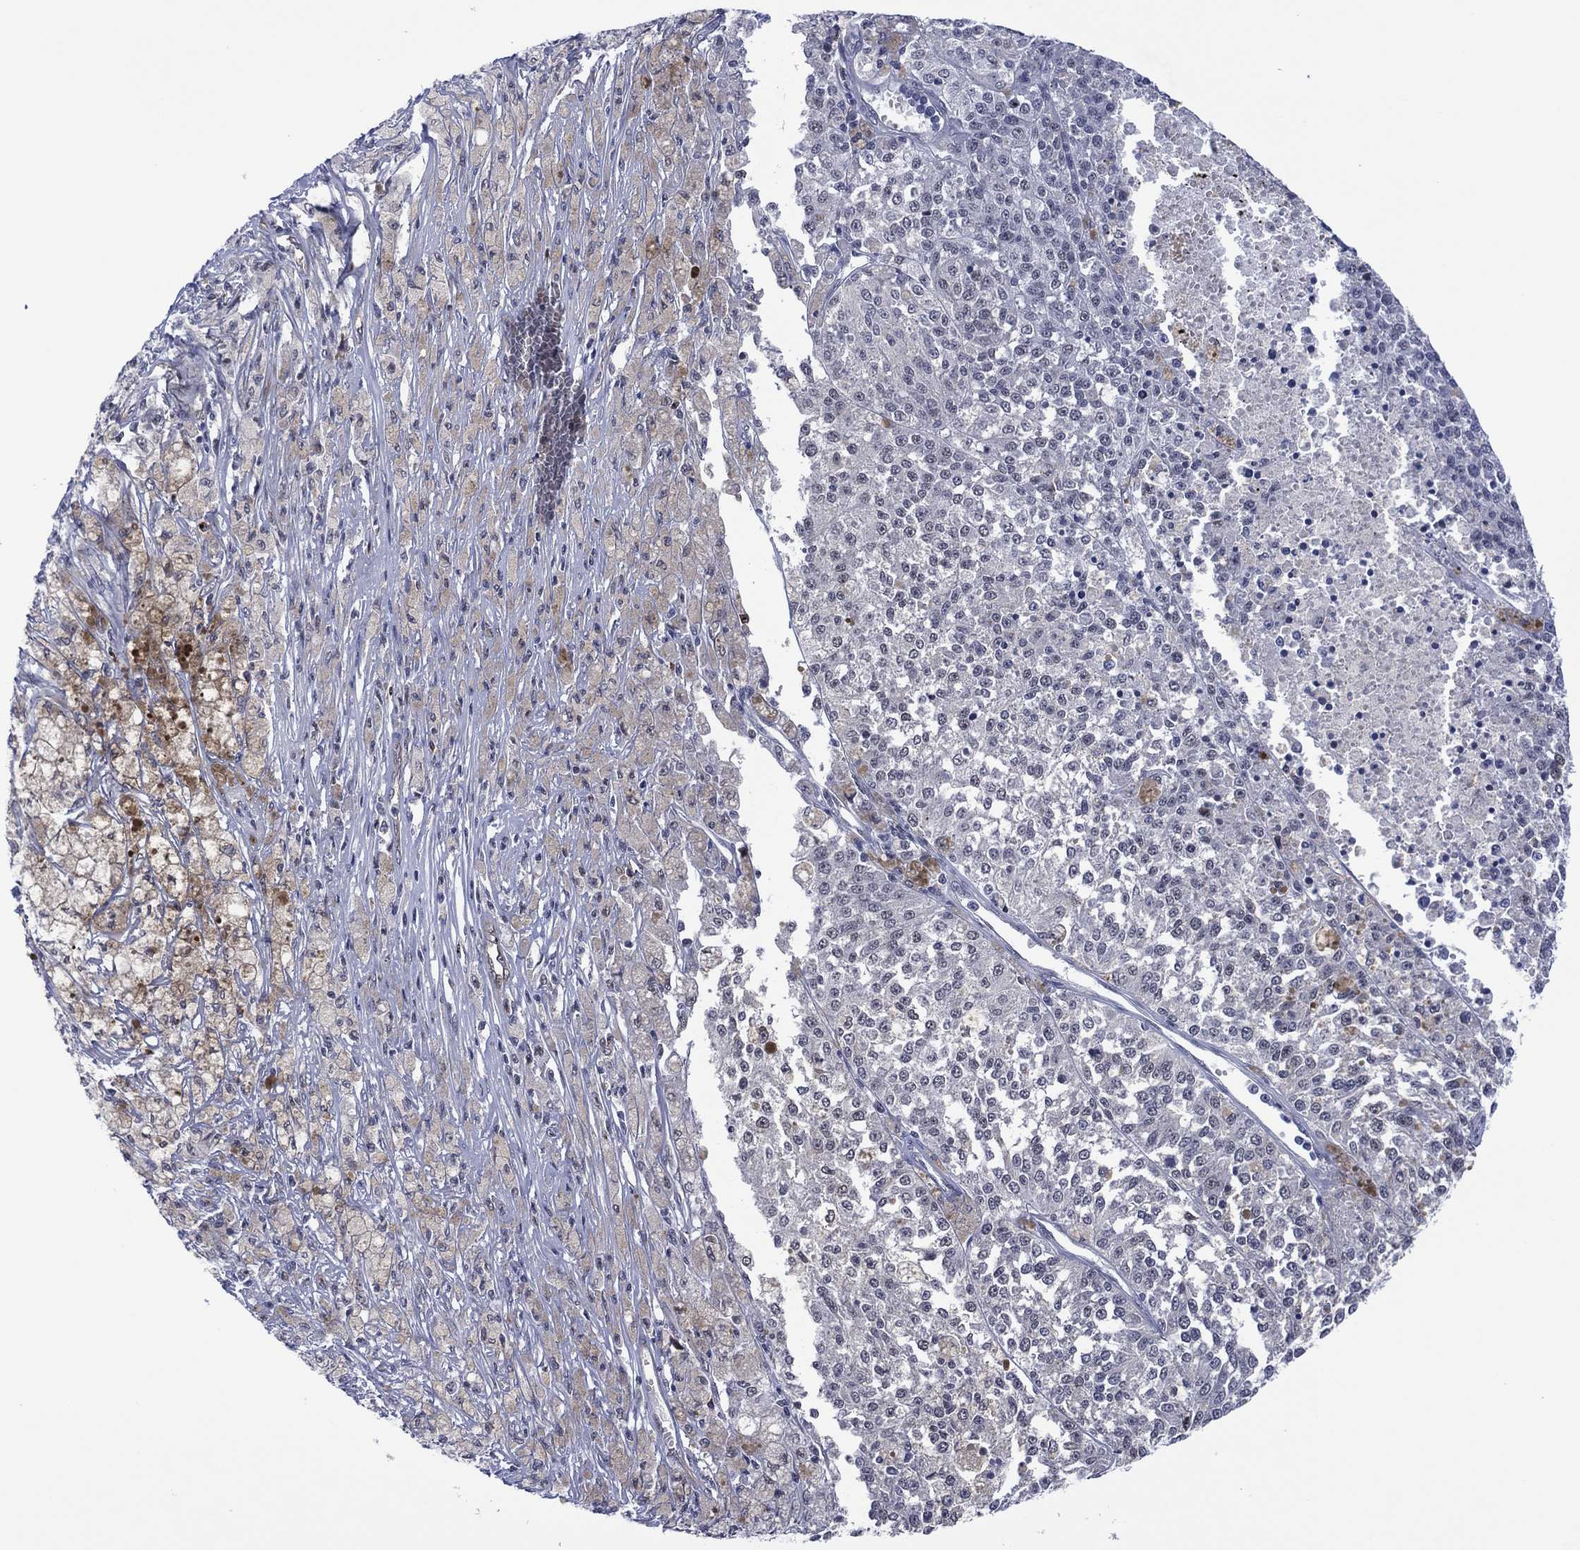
{"staining": {"intensity": "negative", "quantity": "none", "location": "none"}, "tissue": "melanoma", "cell_type": "Tumor cells", "image_type": "cancer", "snomed": [{"axis": "morphology", "description": "Malignant melanoma, Metastatic site"}, {"axis": "topography", "description": "Lymph node"}], "caption": "A high-resolution histopathology image shows IHC staining of melanoma, which reveals no significant positivity in tumor cells.", "gene": "DPP4", "patient": {"sex": "female", "age": 64}}